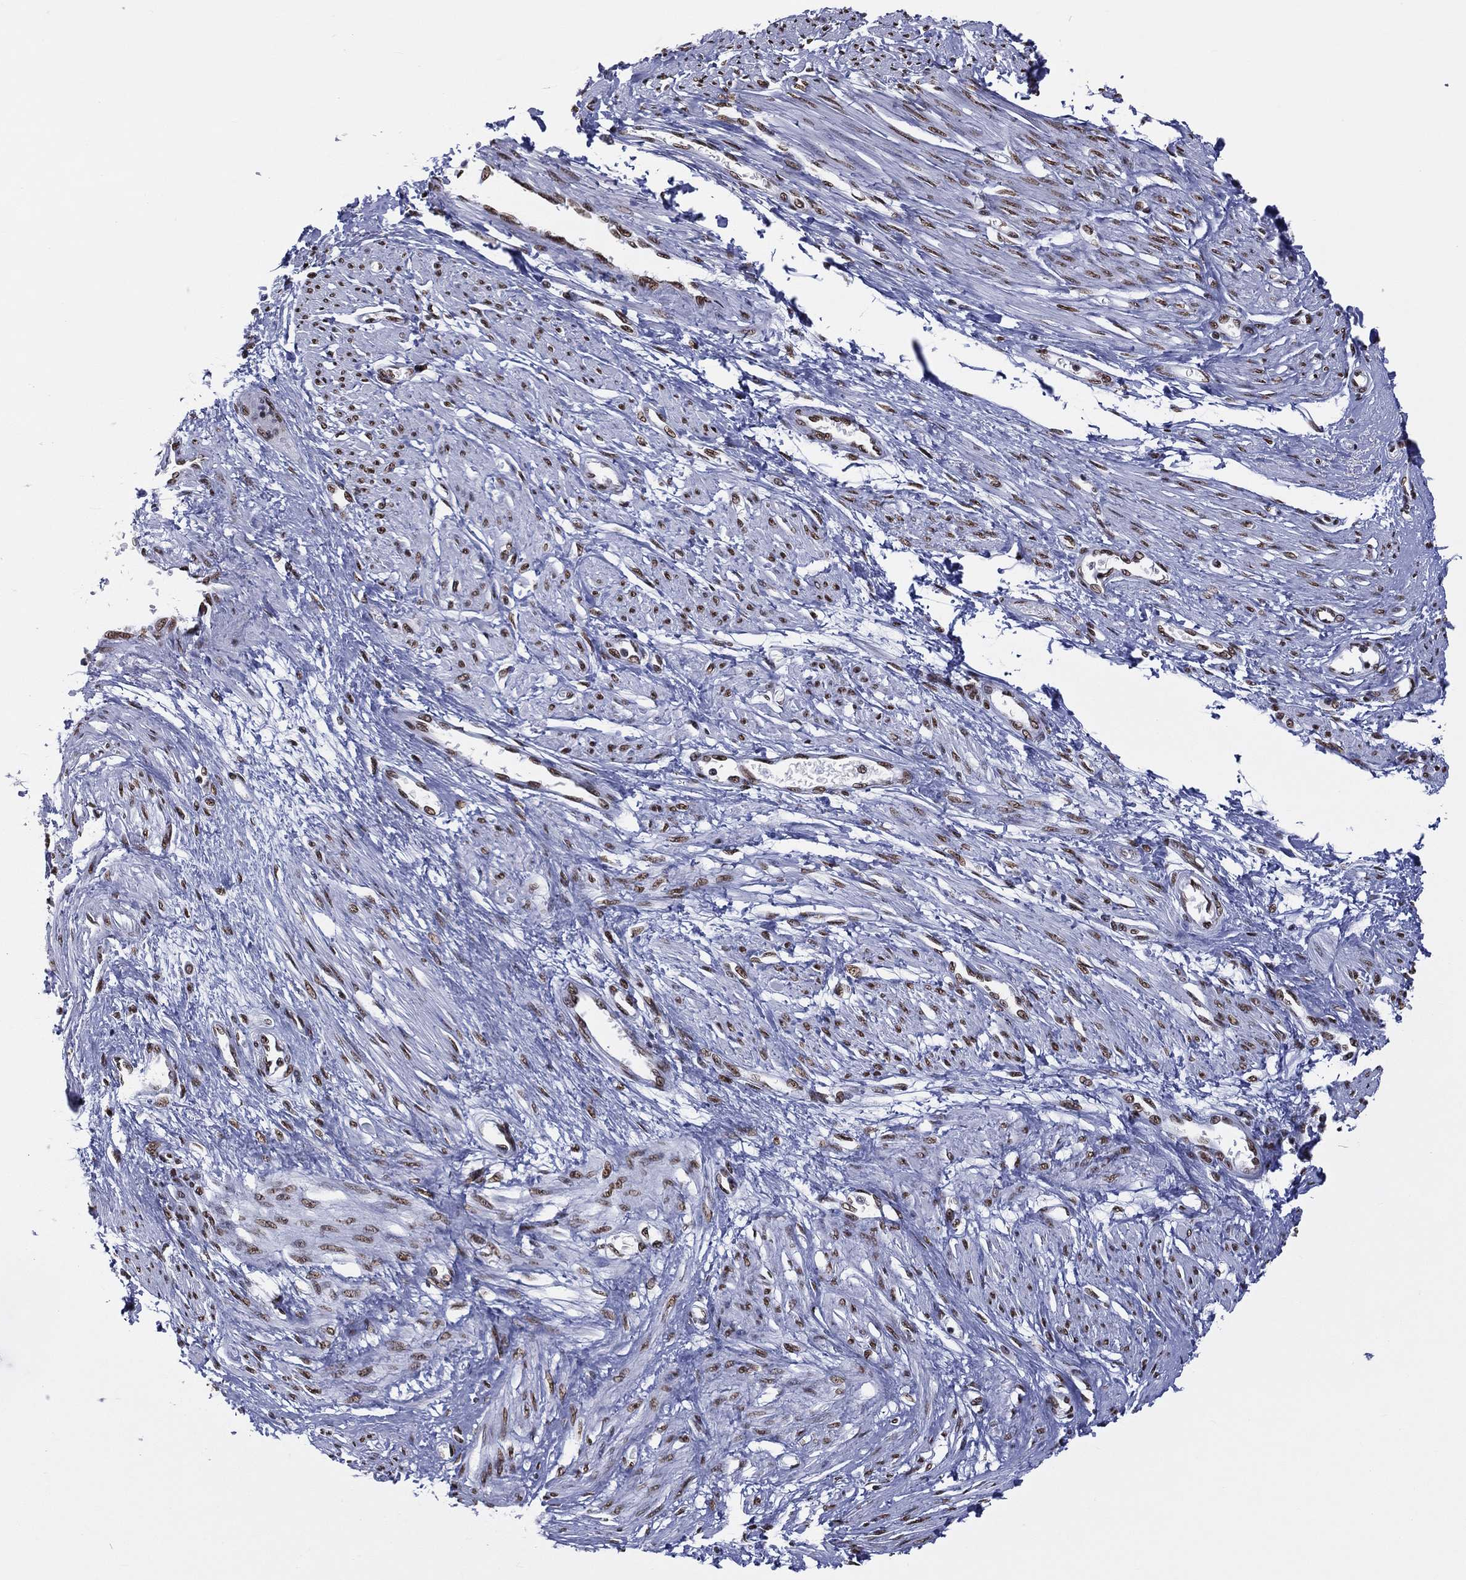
{"staining": {"intensity": "strong", "quantity": ">75%", "location": "nuclear"}, "tissue": "smooth muscle", "cell_type": "Smooth muscle cells", "image_type": "normal", "snomed": [{"axis": "morphology", "description": "Normal tissue, NOS"}, {"axis": "topography", "description": "Smooth muscle"}, {"axis": "topography", "description": "Uterus"}], "caption": "Strong nuclear protein staining is identified in approximately >75% of smooth muscle cells in smooth muscle.", "gene": "ZNF7", "patient": {"sex": "female", "age": 39}}